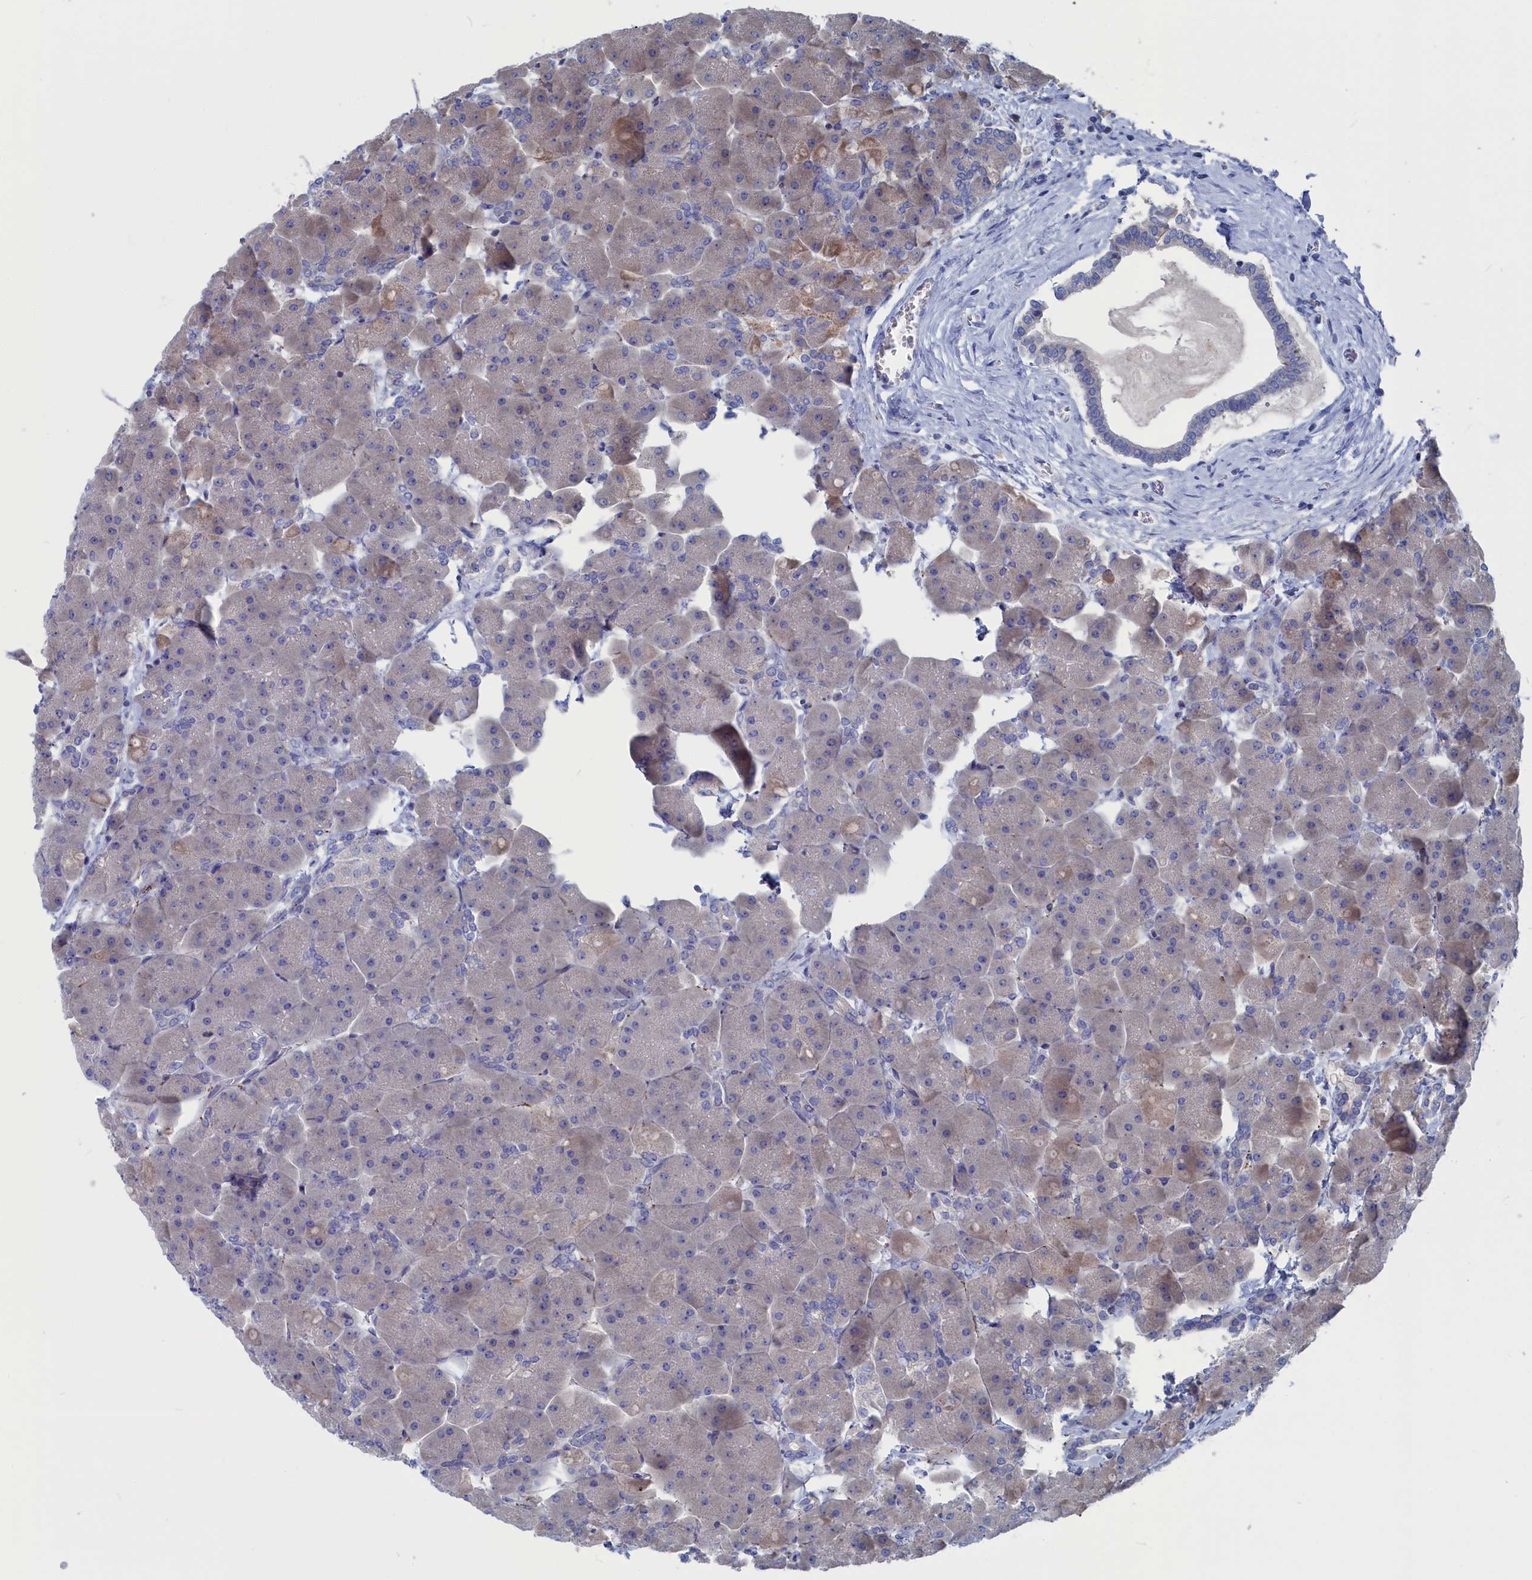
{"staining": {"intensity": "weak", "quantity": "<25%", "location": "cytoplasmic/membranous"}, "tissue": "pancreas", "cell_type": "Exocrine glandular cells", "image_type": "normal", "snomed": [{"axis": "morphology", "description": "Normal tissue, NOS"}, {"axis": "topography", "description": "Pancreas"}], "caption": "Protein analysis of benign pancreas demonstrates no significant positivity in exocrine glandular cells. Nuclei are stained in blue.", "gene": "CEND1", "patient": {"sex": "male", "age": 66}}